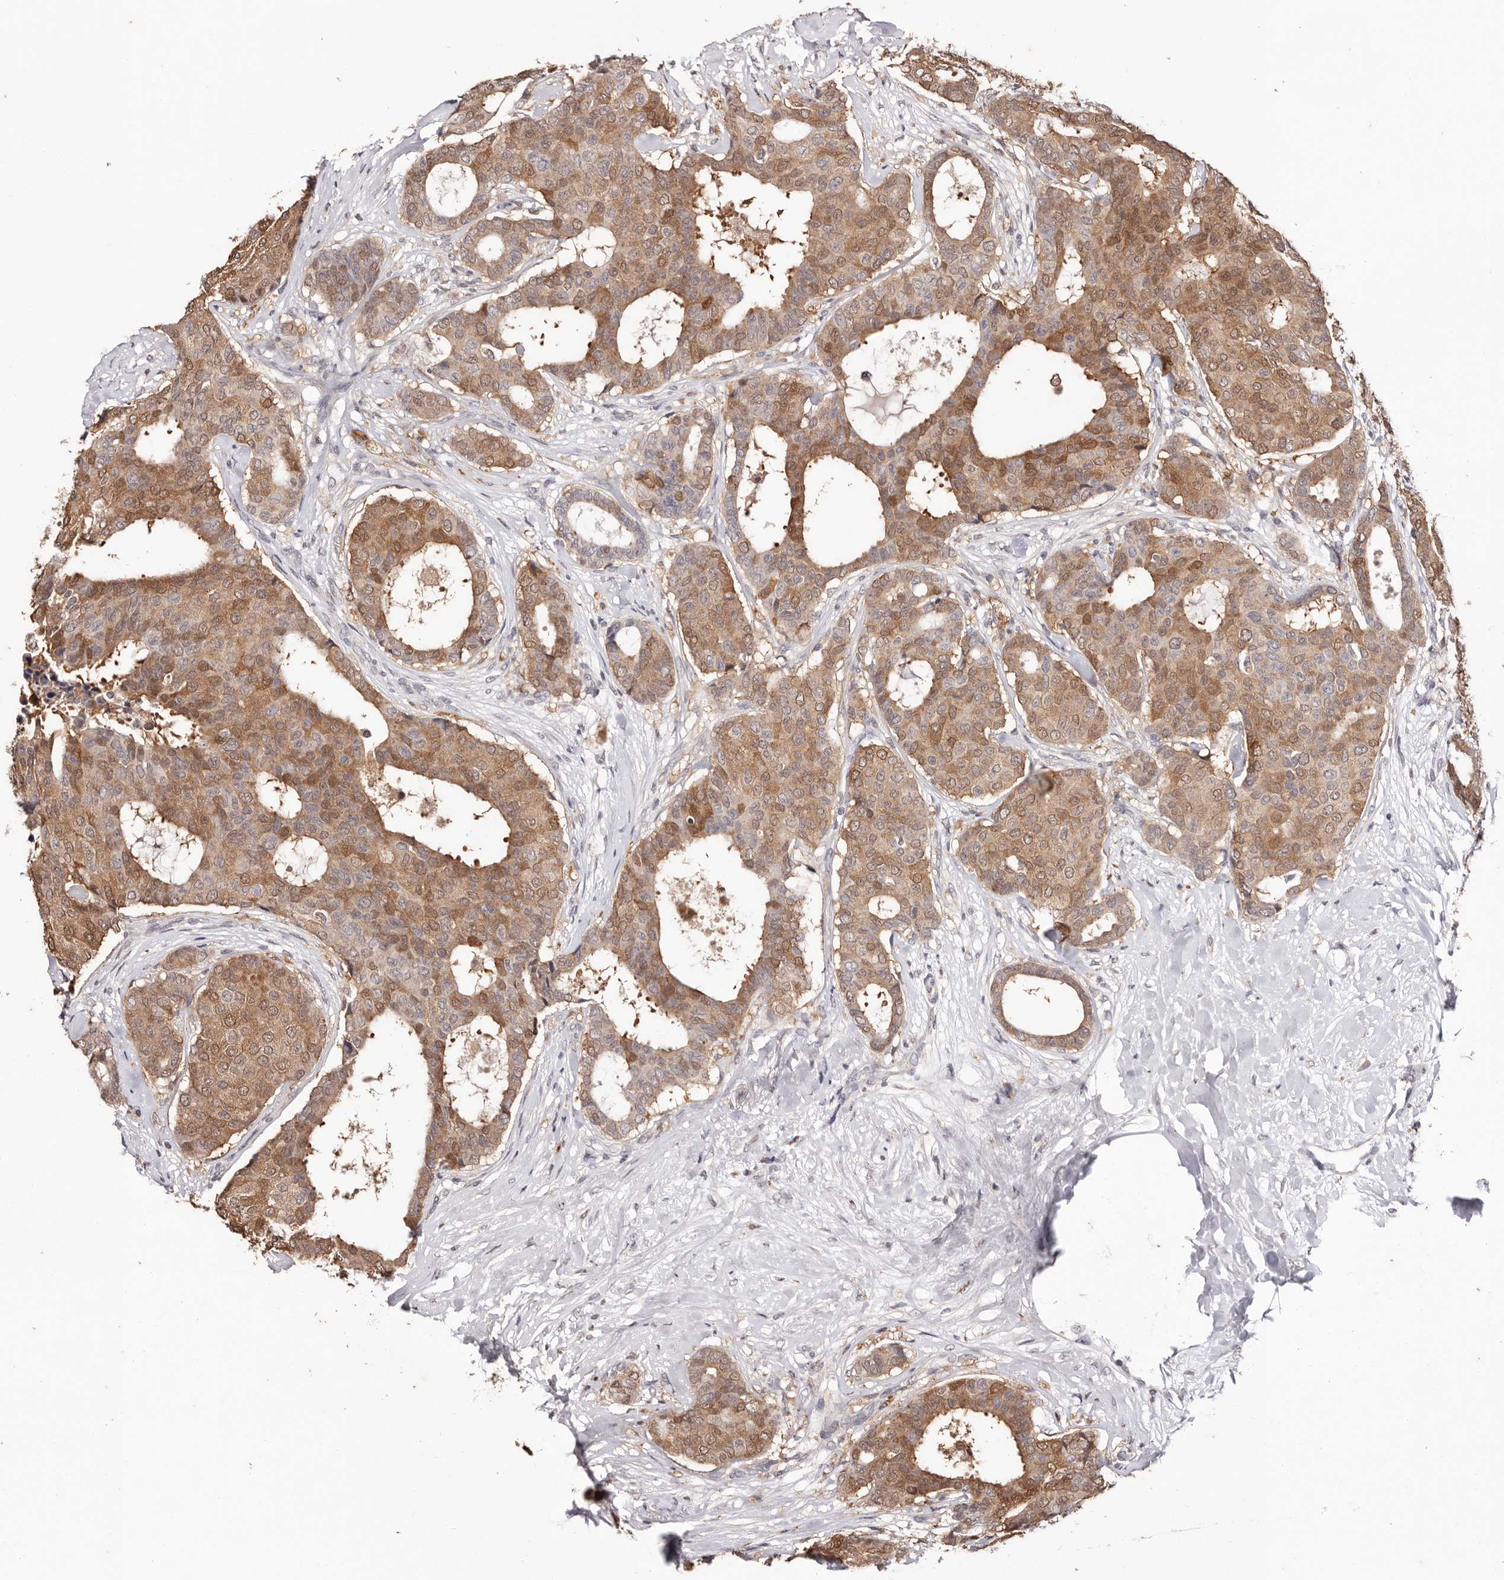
{"staining": {"intensity": "moderate", "quantity": ">75%", "location": "cytoplasmic/membranous"}, "tissue": "breast cancer", "cell_type": "Tumor cells", "image_type": "cancer", "snomed": [{"axis": "morphology", "description": "Duct carcinoma"}, {"axis": "topography", "description": "Breast"}], "caption": "A high-resolution histopathology image shows IHC staining of breast cancer, which displays moderate cytoplasmic/membranous expression in about >75% of tumor cells. (IHC, brightfield microscopy, high magnification).", "gene": "TYW3", "patient": {"sex": "female", "age": 75}}